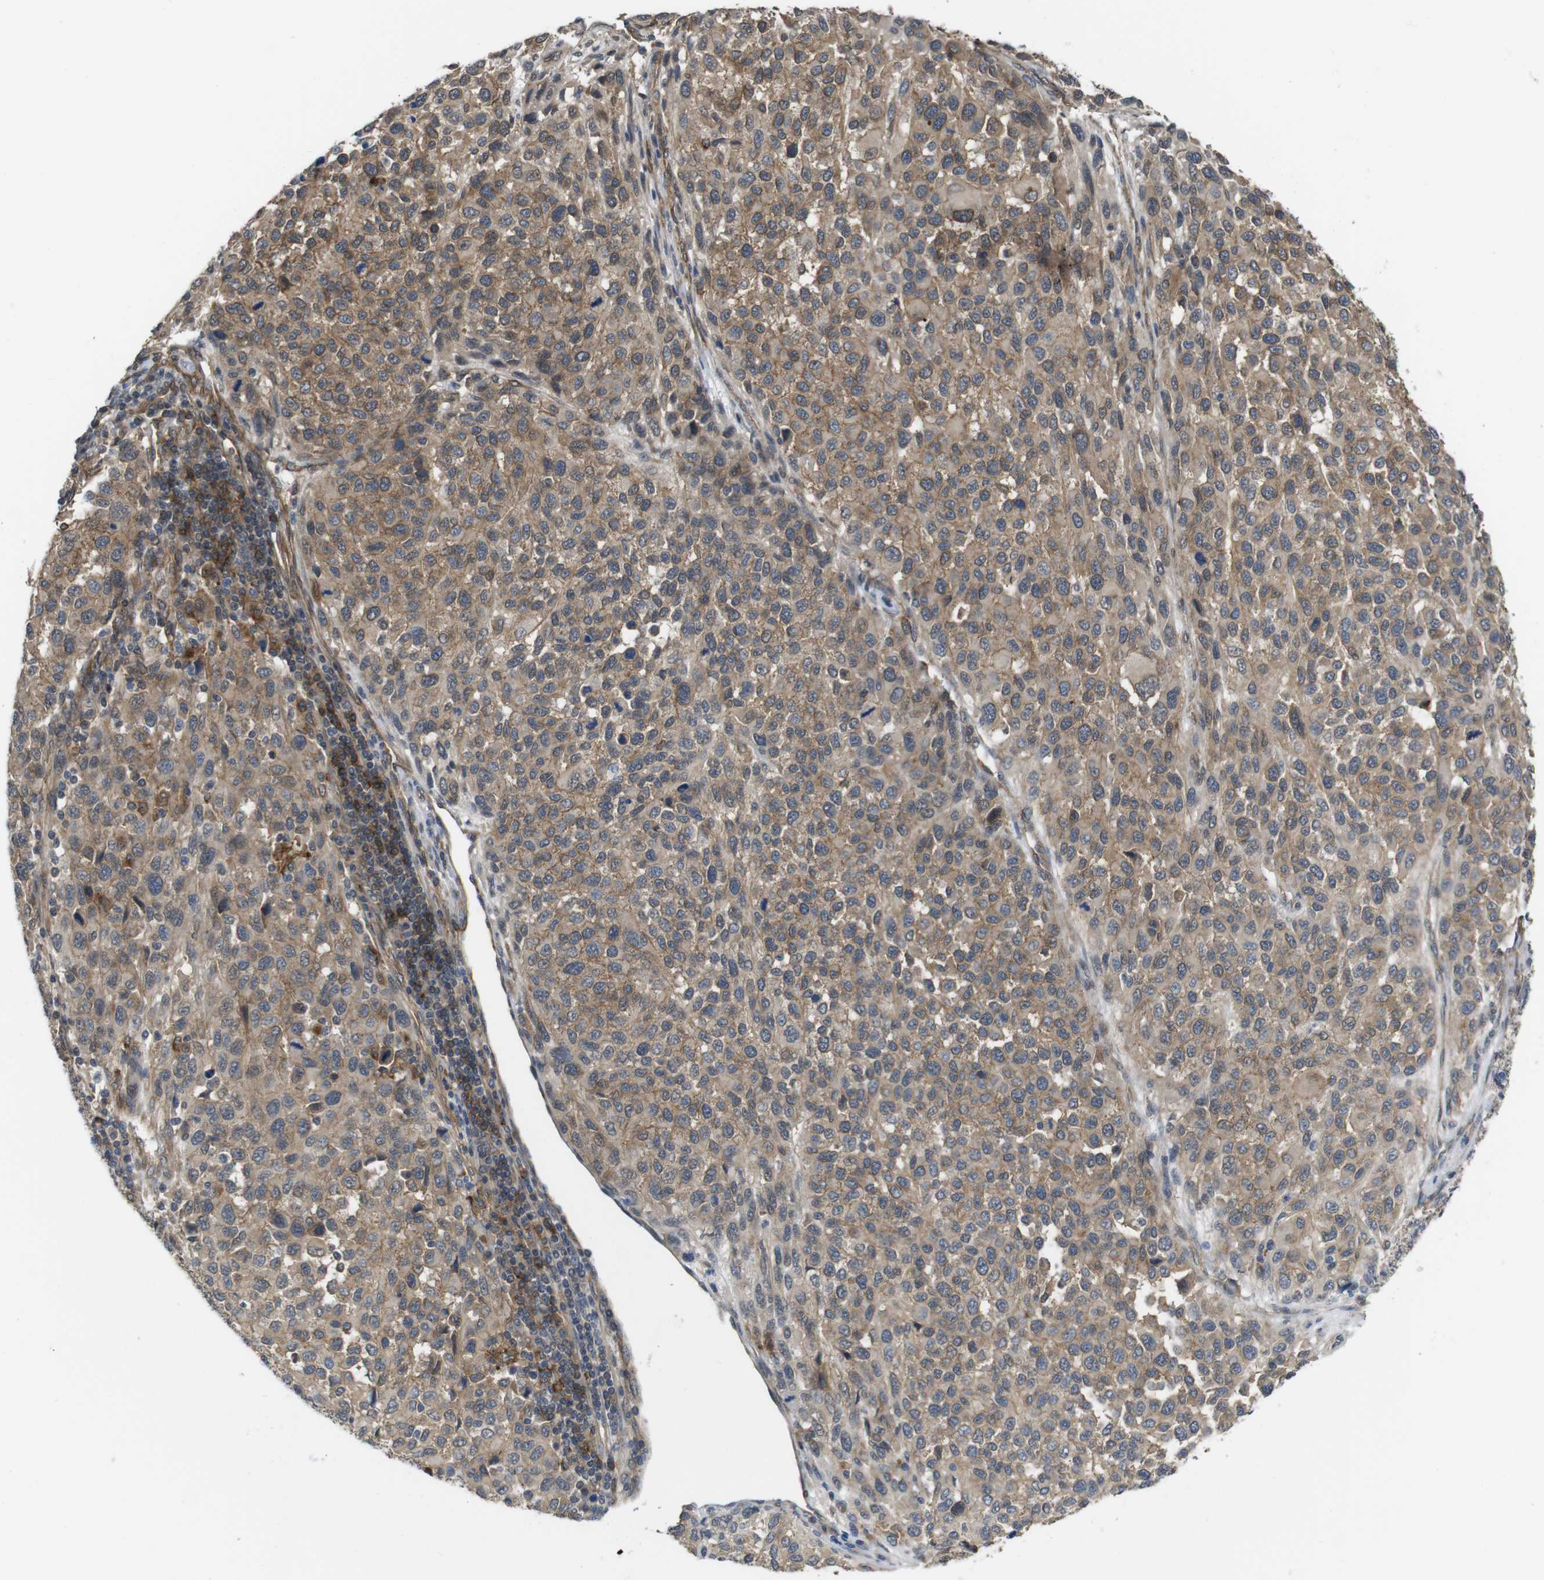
{"staining": {"intensity": "moderate", "quantity": ">75%", "location": "cytoplasmic/membranous"}, "tissue": "melanoma", "cell_type": "Tumor cells", "image_type": "cancer", "snomed": [{"axis": "morphology", "description": "Malignant melanoma, Metastatic site"}, {"axis": "topography", "description": "Lymph node"}], "caption": "Immunohistochemical staining of malignant melanoma (metastatic site) reveals medium levels of moderate cytoplasmic/membranous protein staining in approximately >75% of tumor cells.", "gene": "ZDHHC5", "patient": {"sex": "male", "age": 61}}